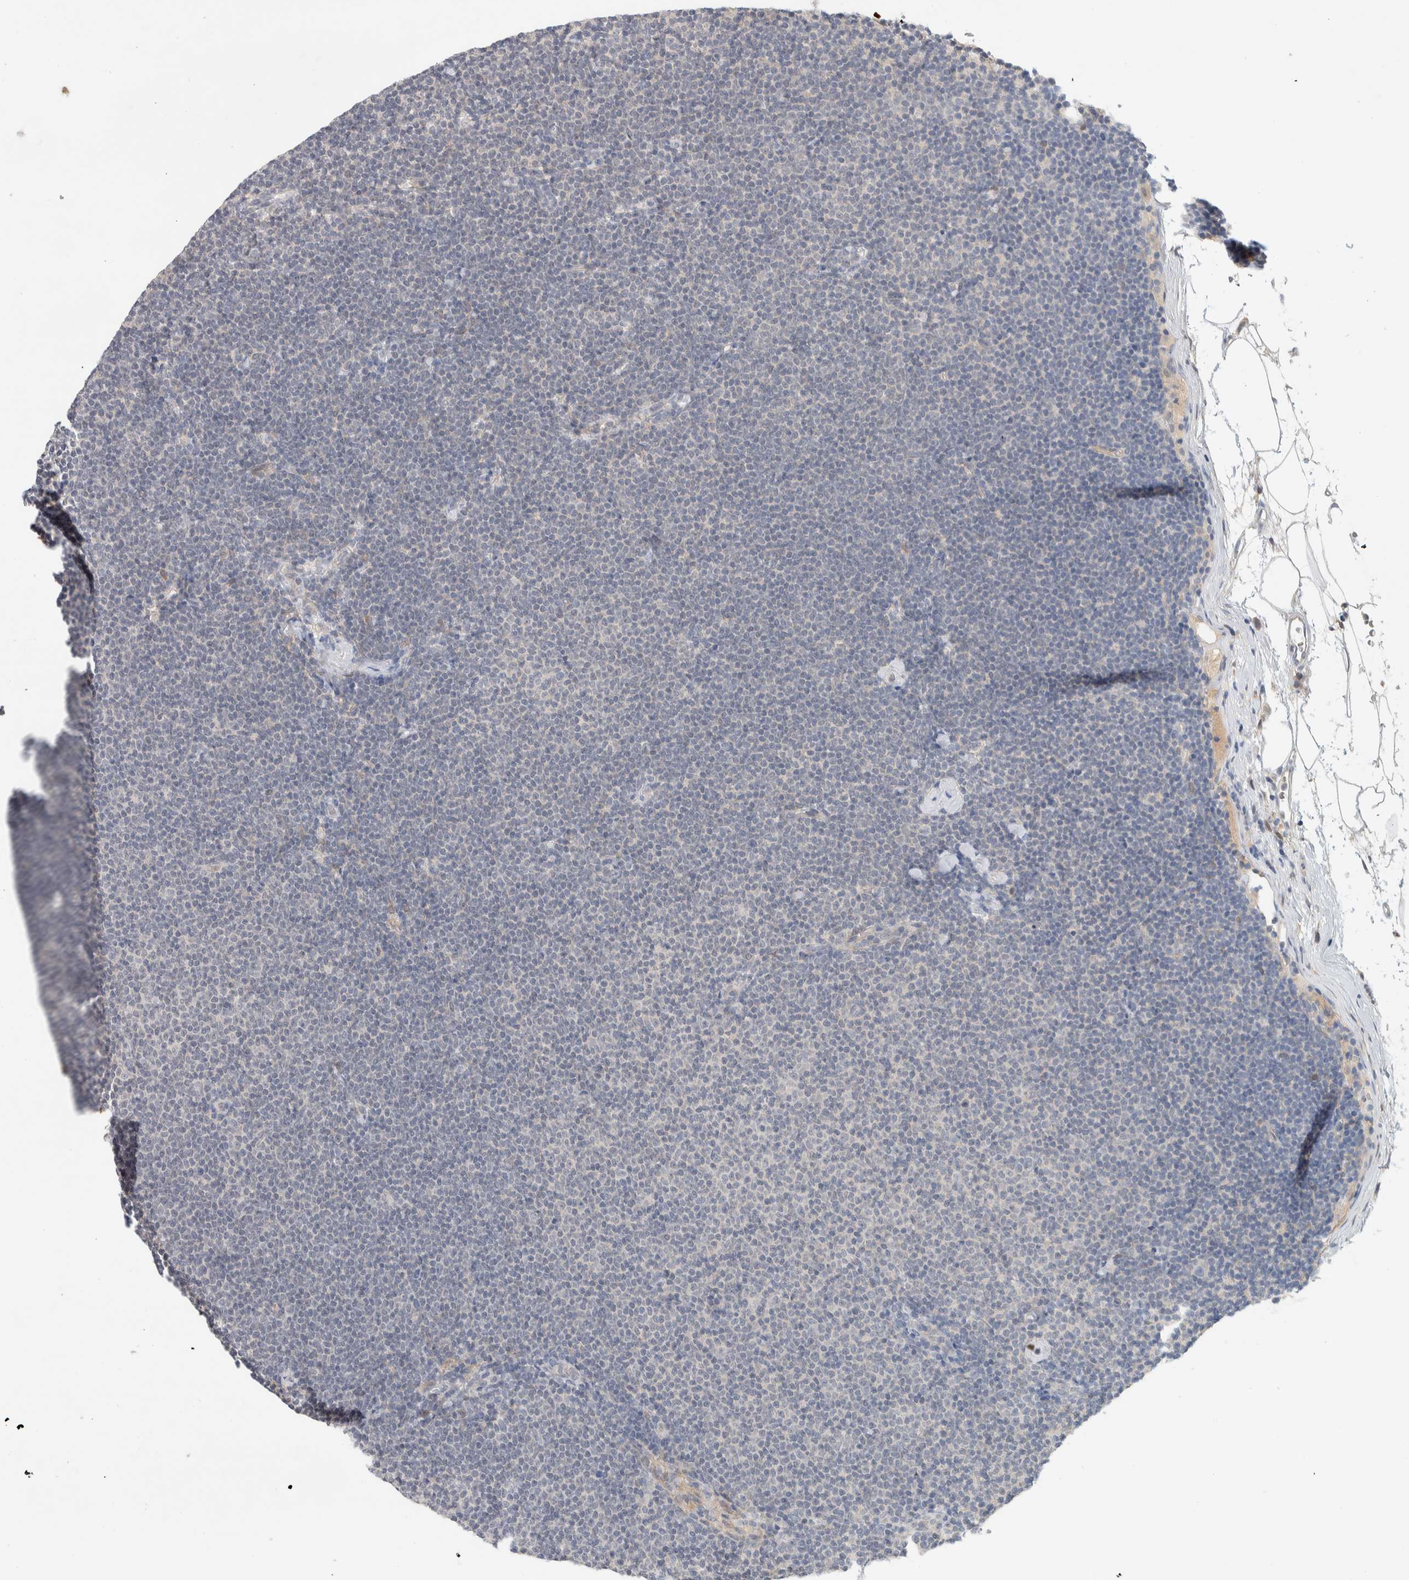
{"staining": {"intensity": "negative", "quantity": "none", "location": "none"}, "tissue": "lymphoma", "cell_type": "Tumor cells", "image_type": "cancer", "snomed": [{"axis": "morphology", "description": "Malignant lymphoma, non-Hodgkin's type, Low grade"}, {"axis": "topography", "description": "Lymph node"}], "caption": "This photomicrograph is of low-grade malignant lymphoma, non-Hodgkin's type stained with IHC to label a protein in brown with the nuclei are counter-stained blue. There is no positivity in tumor cells.", "gene": "DEPTOR", "patient": {"sex": "female", "age": 53}}